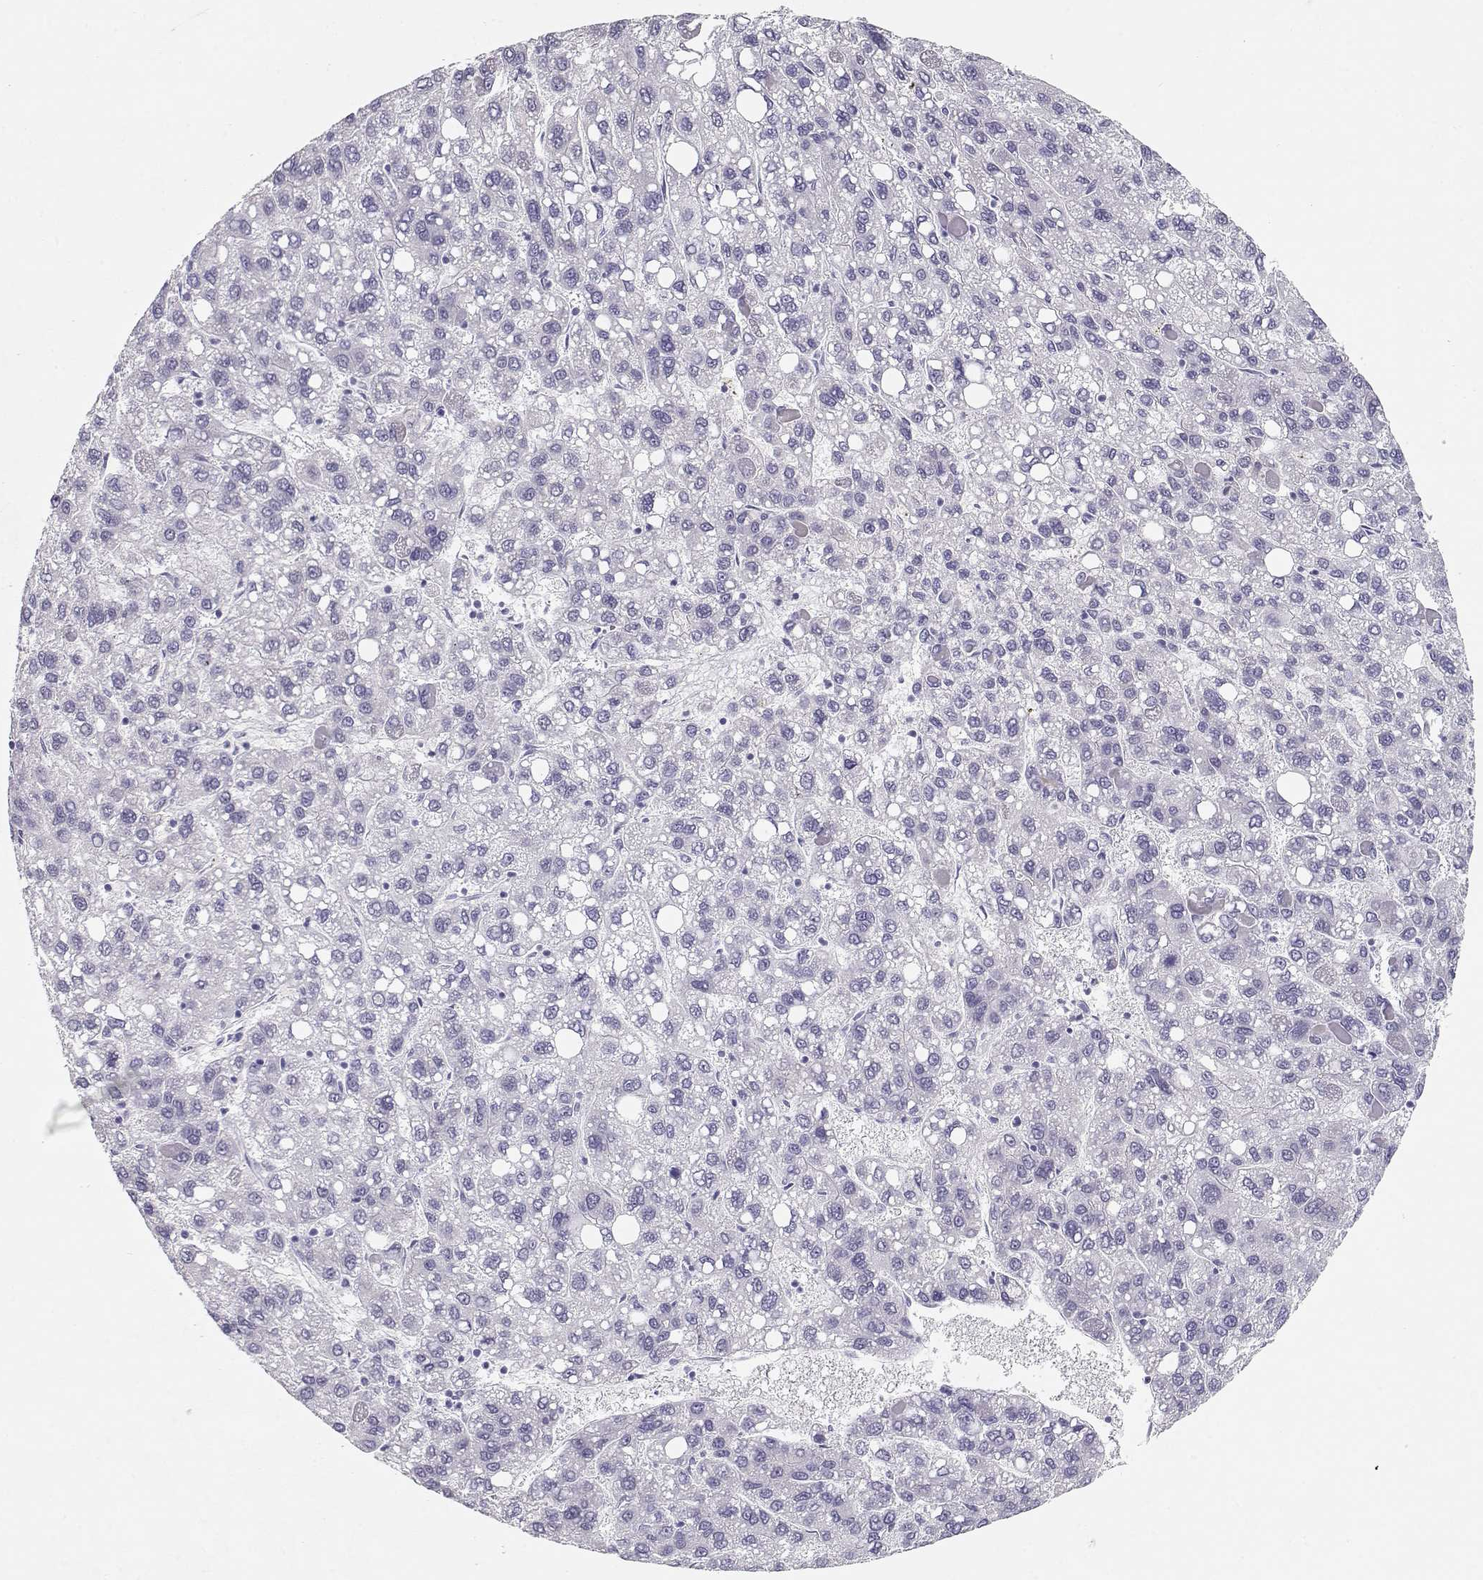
{"staining": {"intensity": "negative", "quantity": "none", "location": "none"}, "tissue": "liver cancer", "cell_type": "Tumor cells", "image_type": "cancer", "snomed": [{"axis": "morphology", "description": "Carcinoma, Hepatocellular, NOS"}, {"axis": "topography", "description": "Liver"}], "caption": "DAB immunohistochemical staining of human liver cancer reveals no significant staining in tumor cells.", "gene": "MAGEC1", "patient": {"sex": "female", "age": 82}}